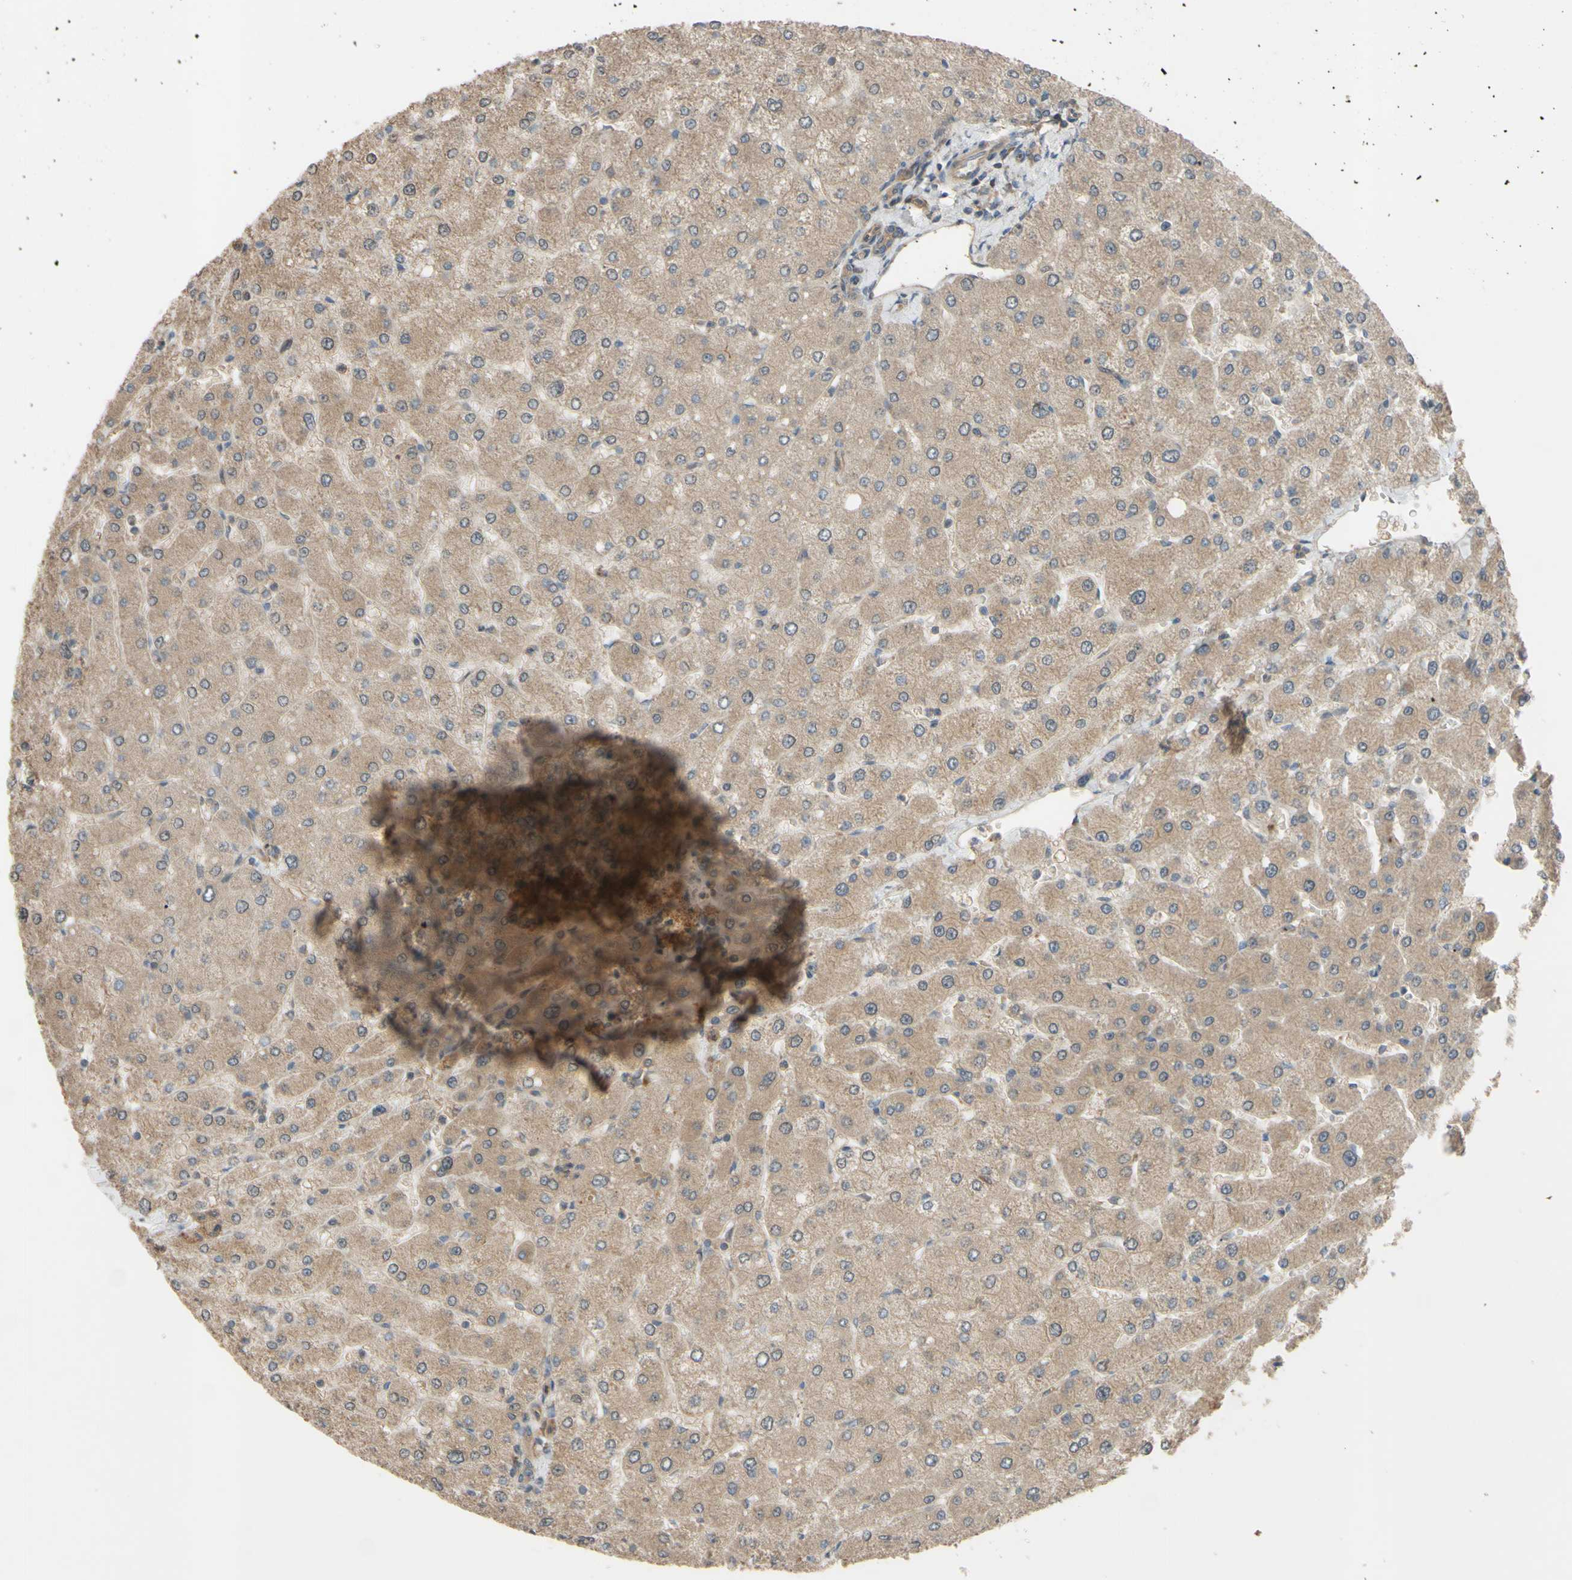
{"staining": {"intensity": "moderate", "quantity": ">75%", "location": "cytoplasmic/membranous"}, "tissue": "liver", "cell_type": "Cholangiocytes", "image_type": "normal", "snomed": [{"axis": "morphology", "description": "Normal tissue, NOS"}, {"axis": "topography", "description": "Liver"}], "caption": "A brown stain labels moderate cytoplasmic/membranous positivity of a protein in cholangiocytes of normal liver.", "gene": "SHROOM4", "patient": {"sex": "male", "age": 55}}